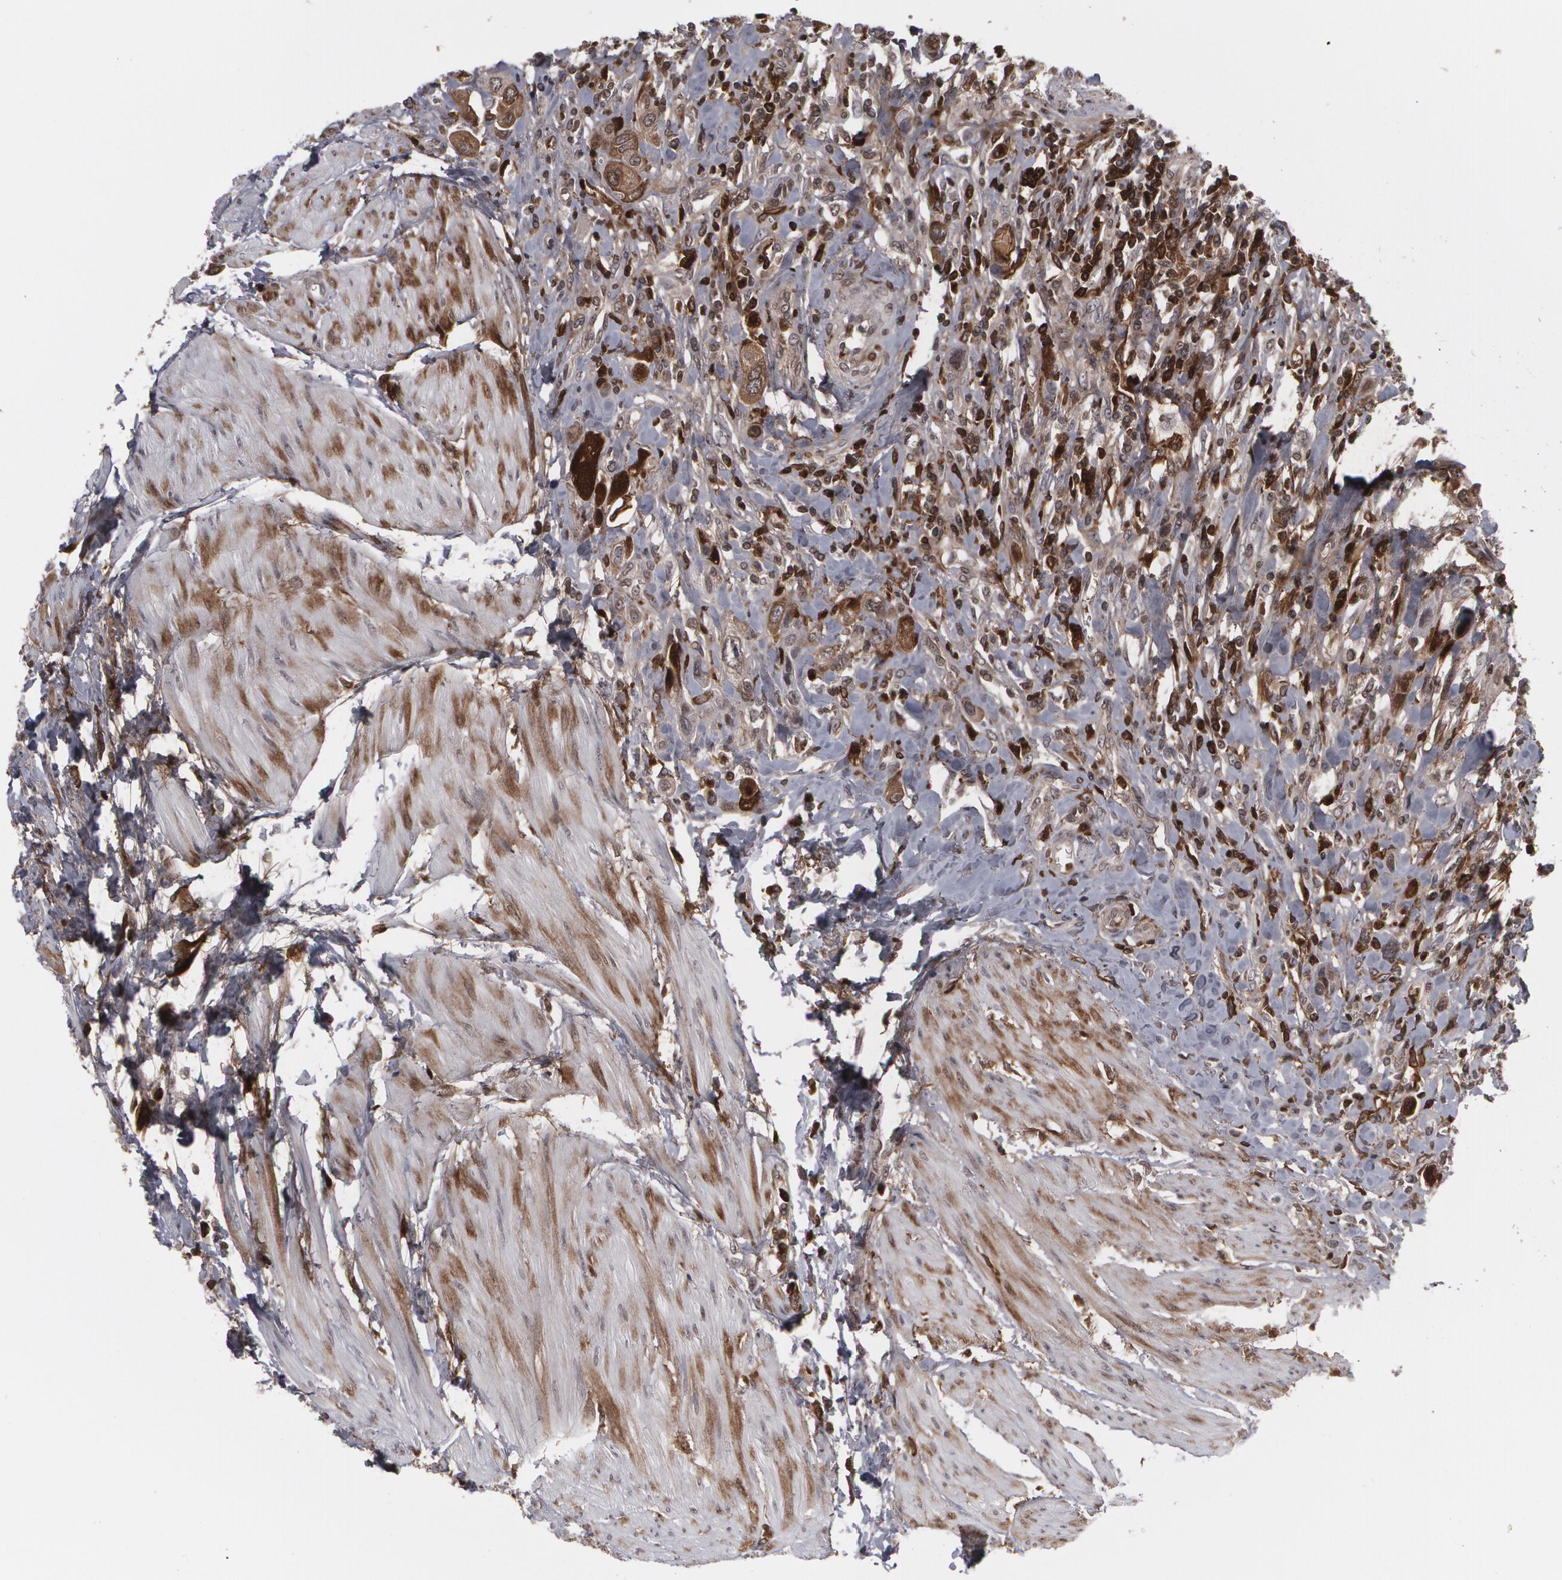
{"staining": {"intensity": "weak", "quantity": "25%-75%", "location": "cytoplasmic/membranous"}, "tissue": "urothelial cancer", "cell_type": "Tumor cells", "image_type": "cancer", "snomed": [{"axis": "morphology", "description": "Urothelial carcinoma, High grade"}, {"axis": "topography", "description": "Urinary bladder"}], "caption": "Human urothelial cancer stained for a protein (brown) exhibits weak cytoplasmic/membranous positive staining in approximately 25%-75% of tumor cells.", "gene": "LRG1", "patient": {"sex": "male", "age": 50}}